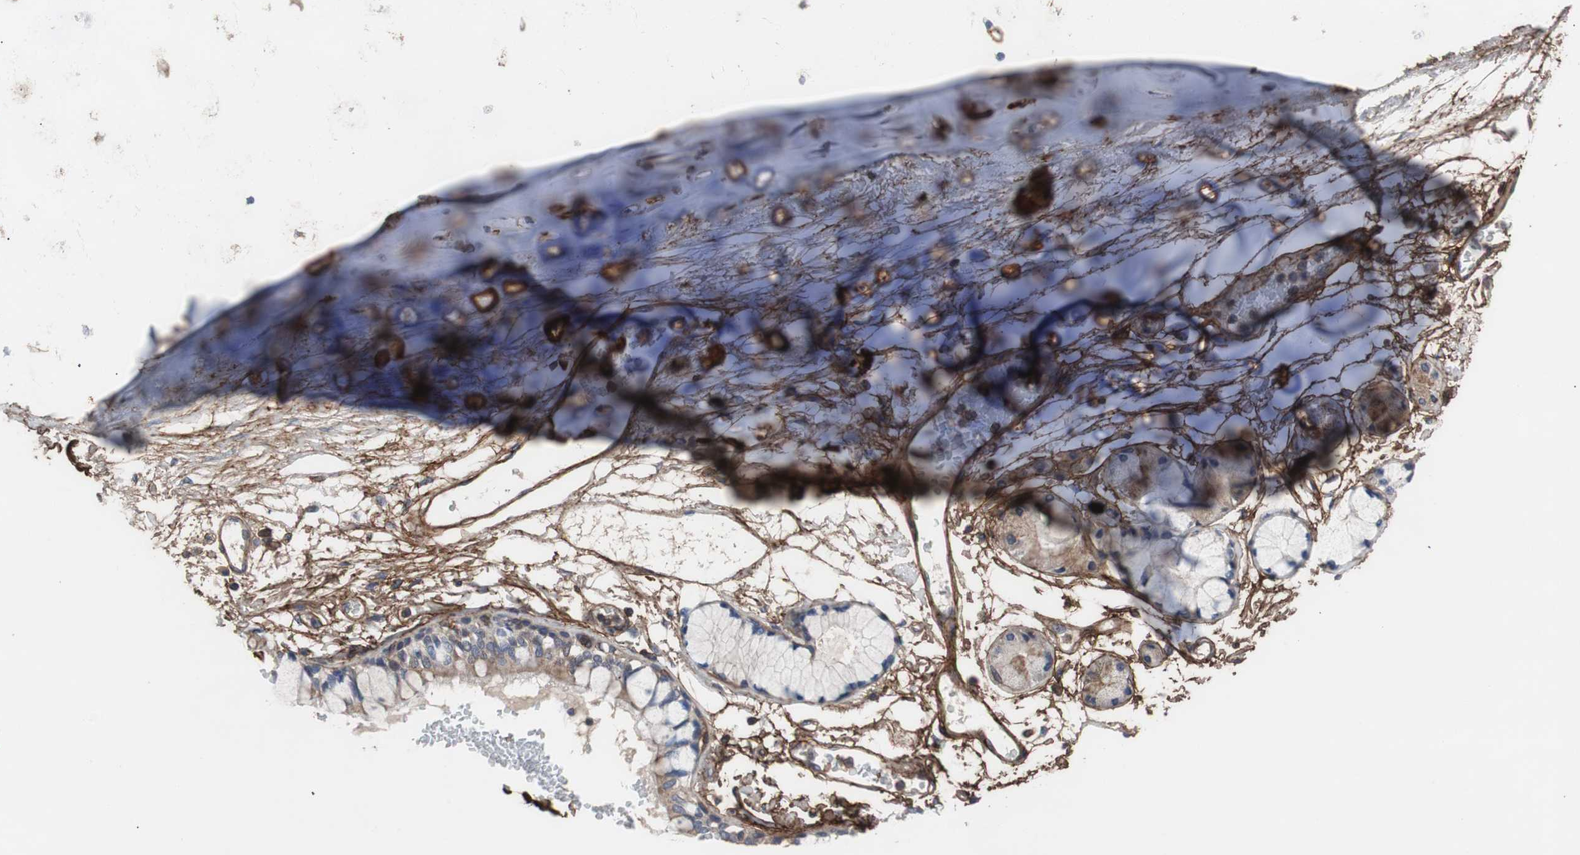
{"staining": {"intensity": "strong", "quantity": ">75%", "location": "cytoplasmic/membranous"}, "tissue": "adipose tissue", "cell_type": "Adipocytes", "image_type": "normal", "snomed": [{"axis": "morphology", "description": "Normal tissue, NOS"}, {"axis": "topography", "description": "Cartilage tissue"}, {"axis": "topography", "description": "Bronchus"}], "caption": "Protein expression by IHC shows strong cytoplasmic/membranous staining in about >75% of adipocytes in benign adipose tissue.", "gene": "COL6A2", "patient": {"sex": "female", "age": 73}}